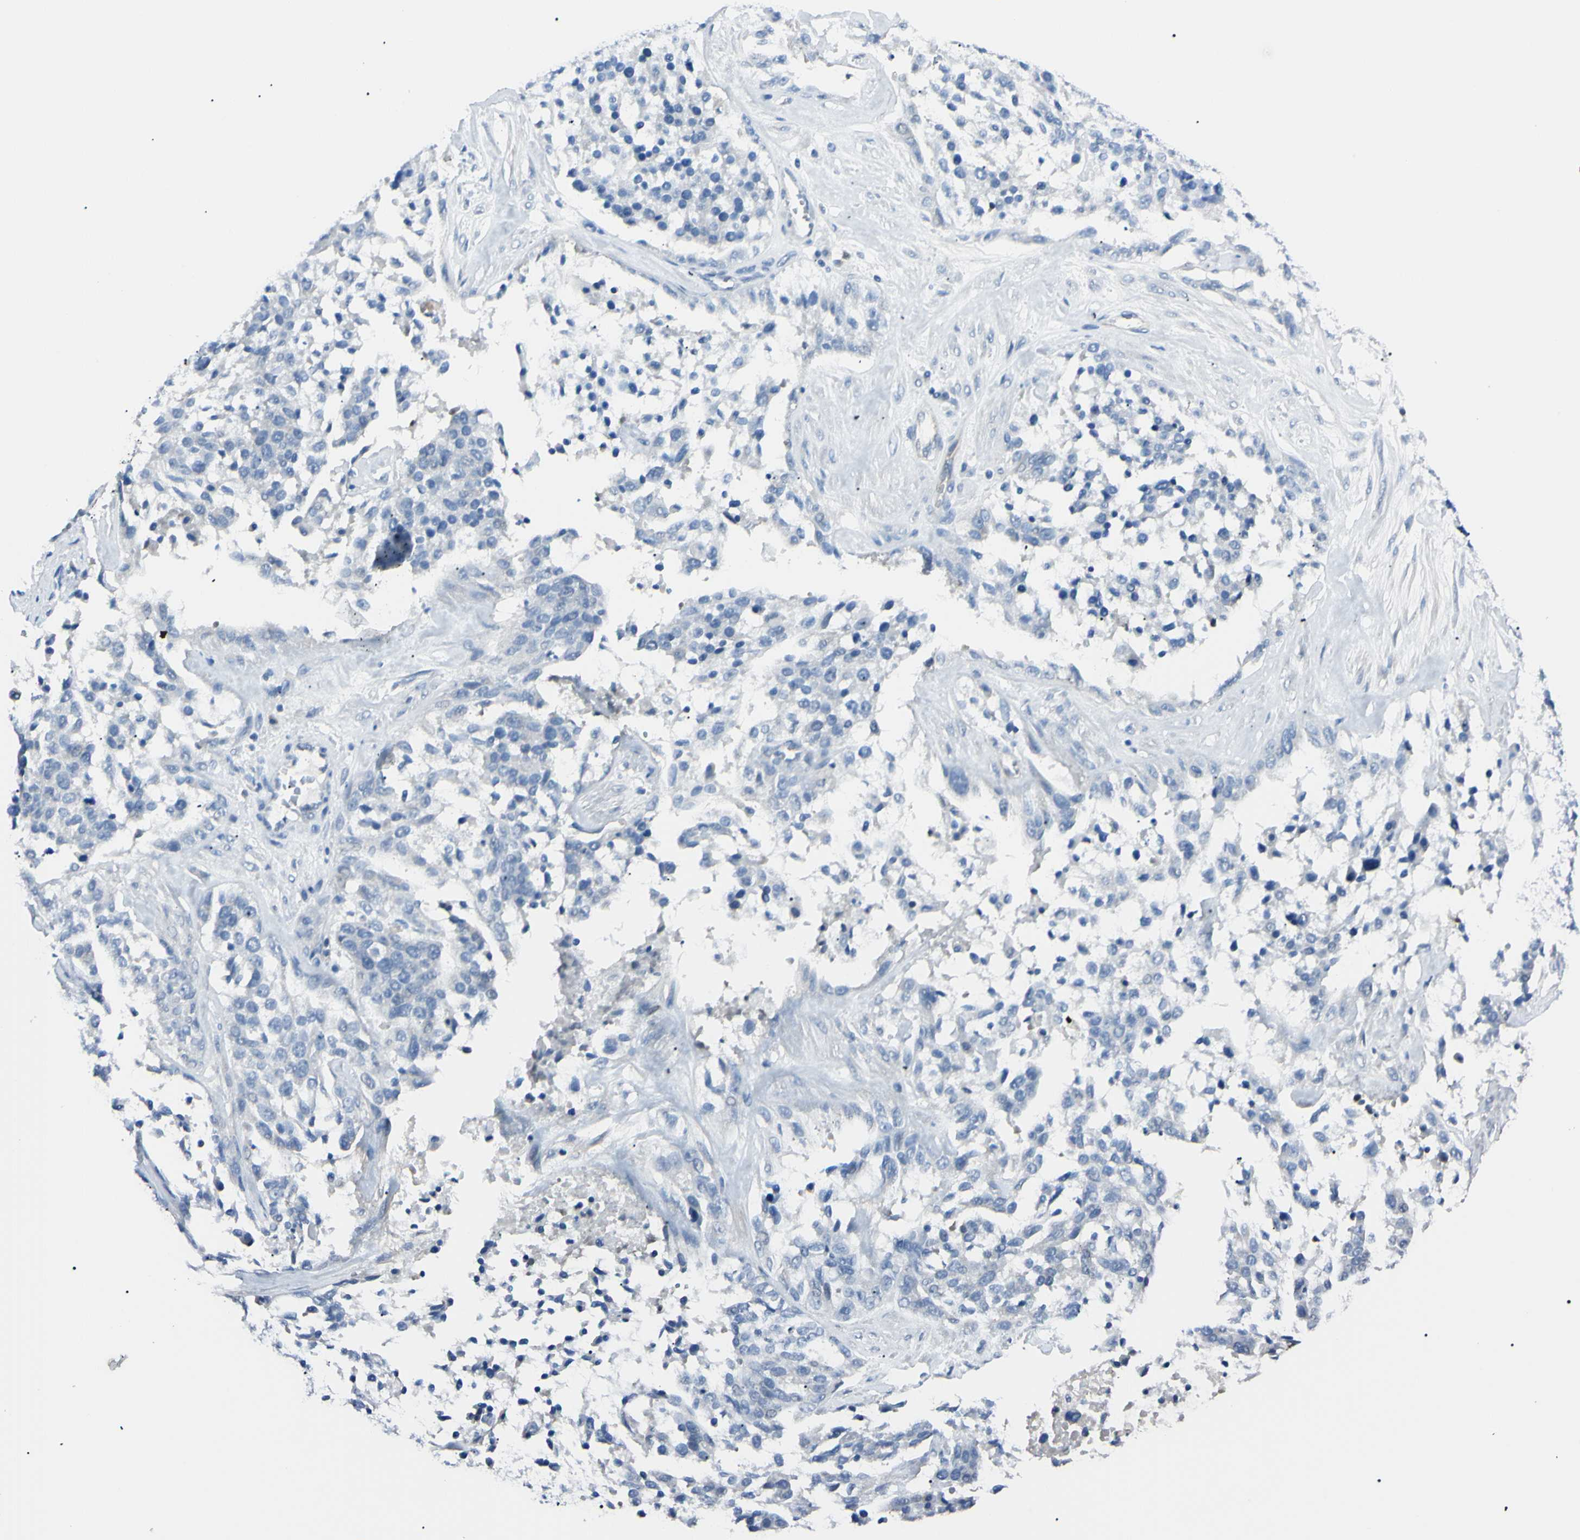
{"staining": {"intensity": "negative", "quantity": "none", "location": "none"}, "tissue": "ovarian cancer", "cell_type": "Tumor cells", "image_type": "cancer", "snomed": [{"axis": "morphology", "description": "Cystadenocarcinoma, serous, NOS"}, {"axis": "topography", "description": "Ovary"}], "caption": "An image of human ovarian cancer is negative for staining in tumor cells.", "gene": "FOLH1", "patient": {"sex": "female", "age": 44}}